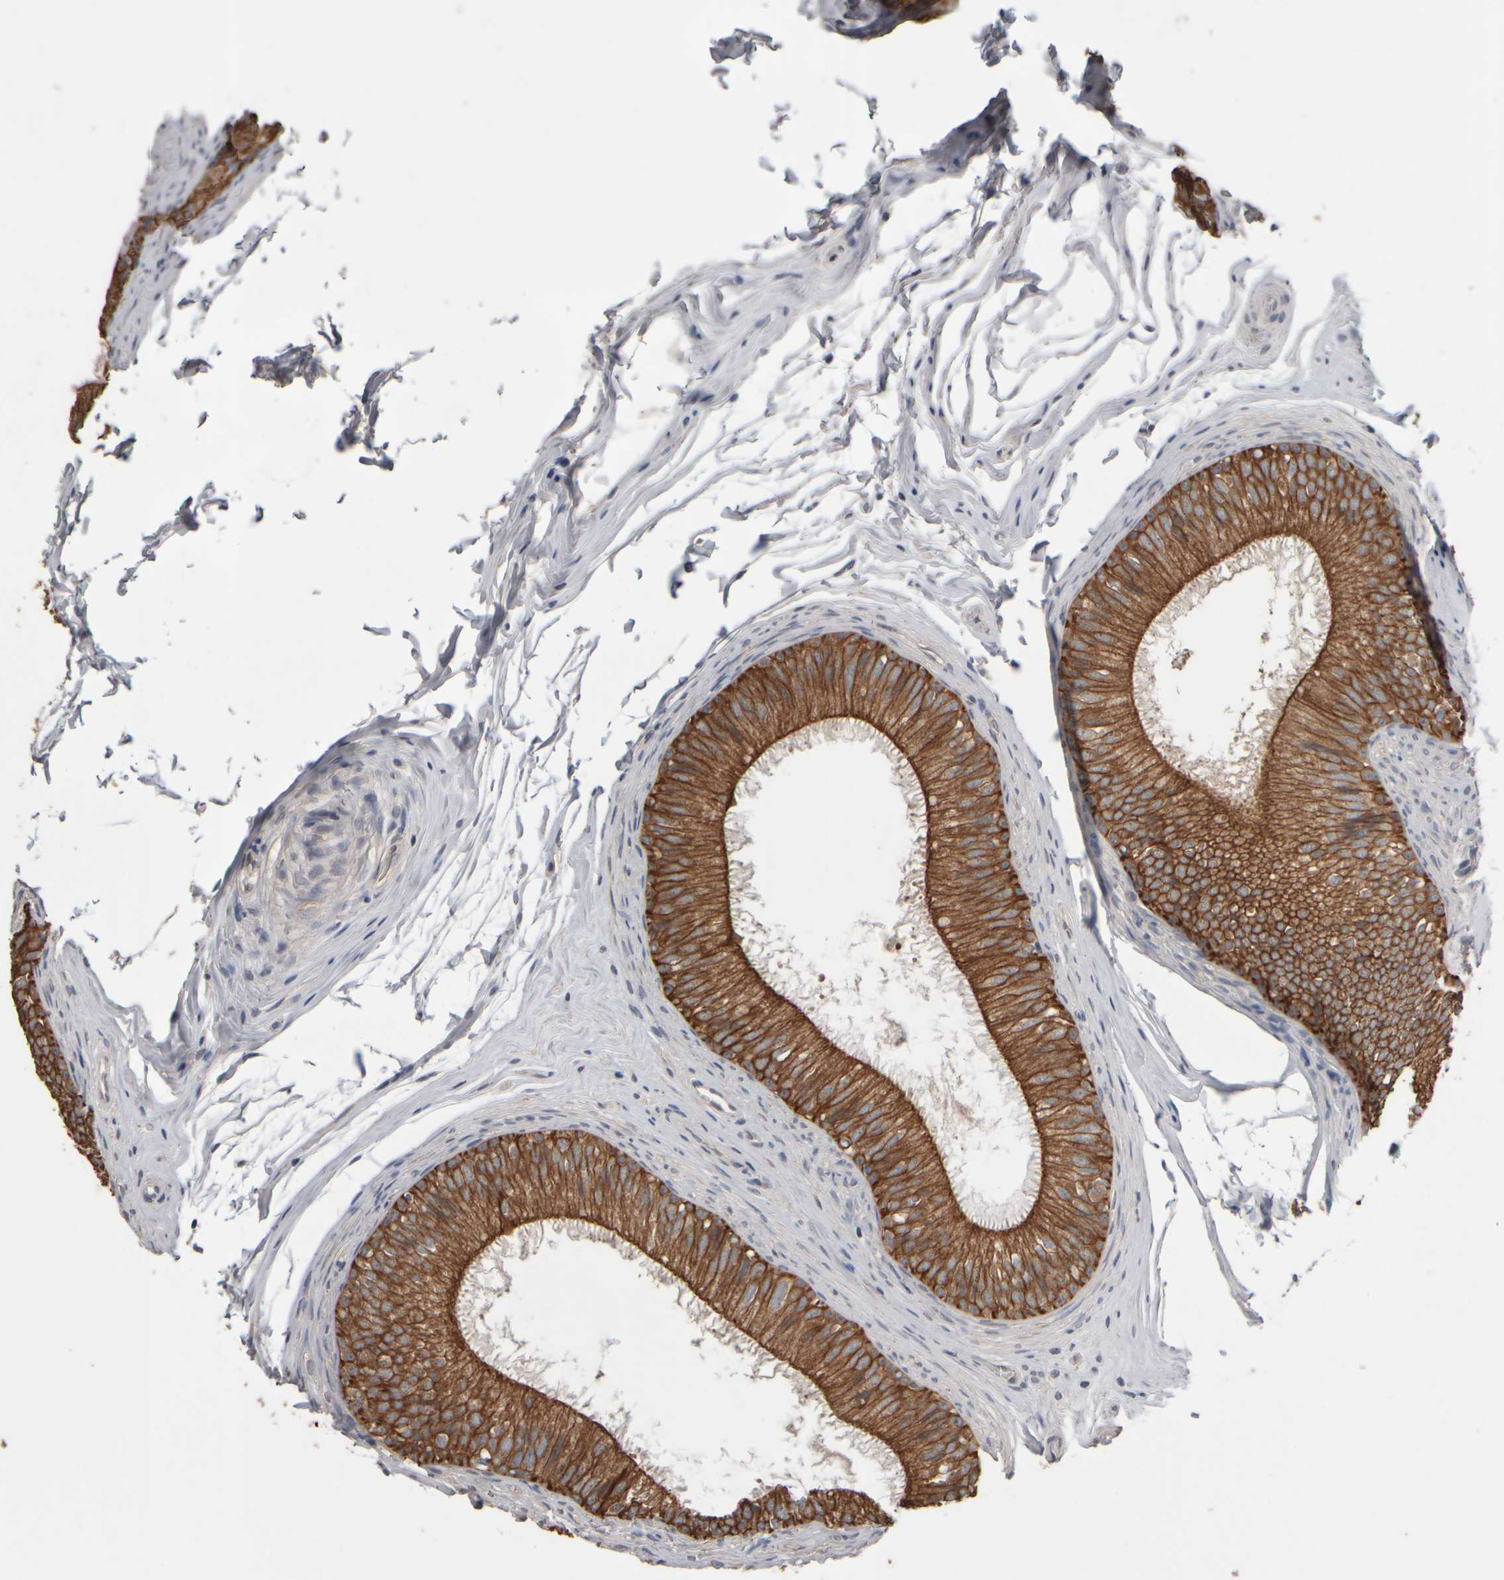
{"staining": {"intensity": "strong", "quantity": ">75%", "location": "cytoplasmic/membranous"}, "tissue": "epididymis", "cell_type": "Glandular cells", "image_type": "normal", "snomed": [{"axis": "morphology", "description": "Normal tissue, NOS"}, {"axis": "topography", "description": "Epididymis"}], "caption": "IHC photomicrograph of normal human epididymis stained for a protein (brown), which demonstrates high levels of strong cytoplasmic/membranous staining in approximately >75% of glandular cells.", "gene": "EPHX2", "patient": {"sex": "male", "age": 32}}